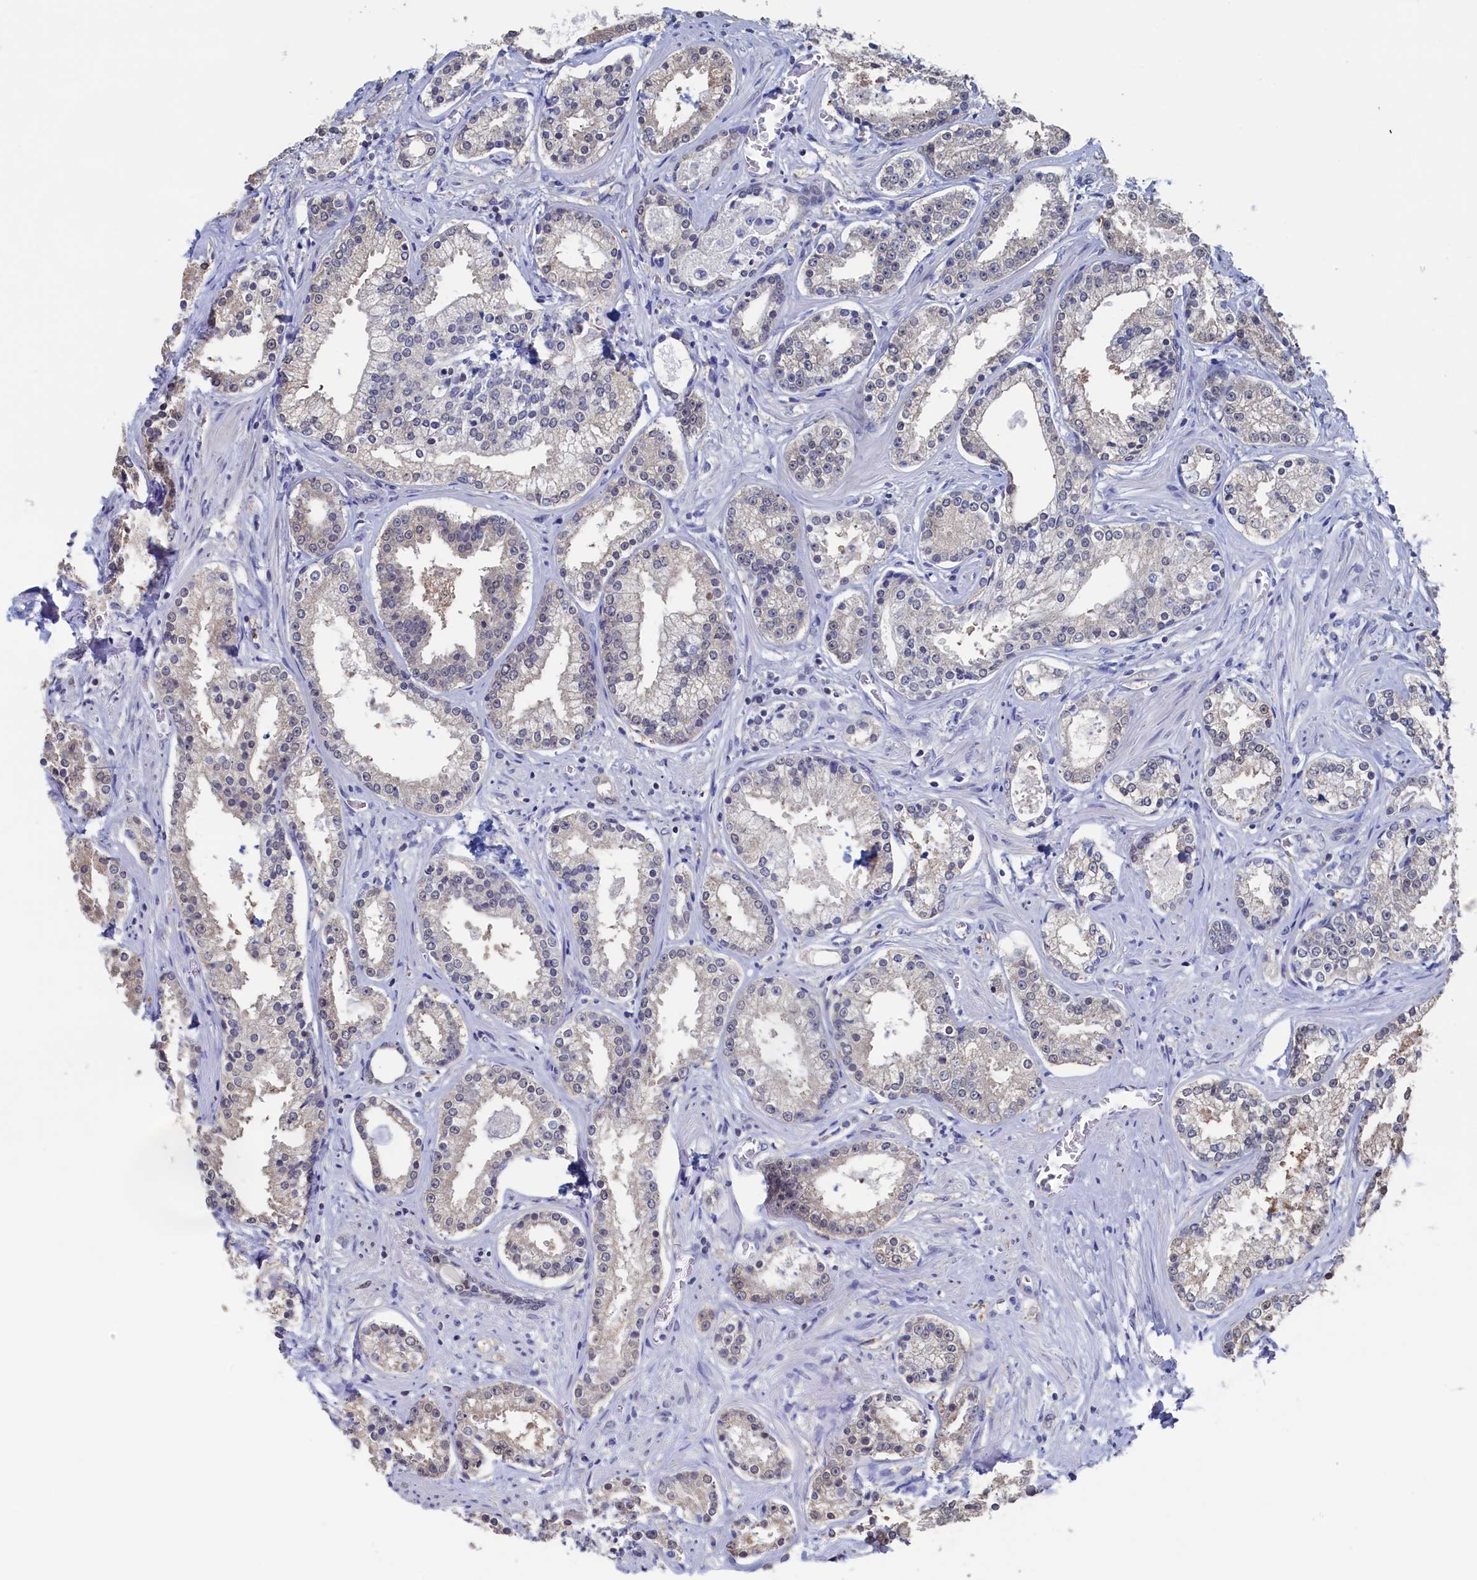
{"staining": {"intensity": "negative", "quantity": "none", "location": "none"}, "tissue": "prostate cancer", "cell_type": "Tumor cells", "image_type": "cancer", "snomed": [{"axis": "morphology", "description": "Adenocarcinoma, High grade"}, {"axis": "topography", "description": "Prostate"}], "caption": "IHC photomicrograph of prostate cancer (high-grade adenocarcinoma) stained for a protein (brown), which reveals no expression in tumor cells.", "gene": "C11orf54", "patient": {"sex": "male", "age": 58}}